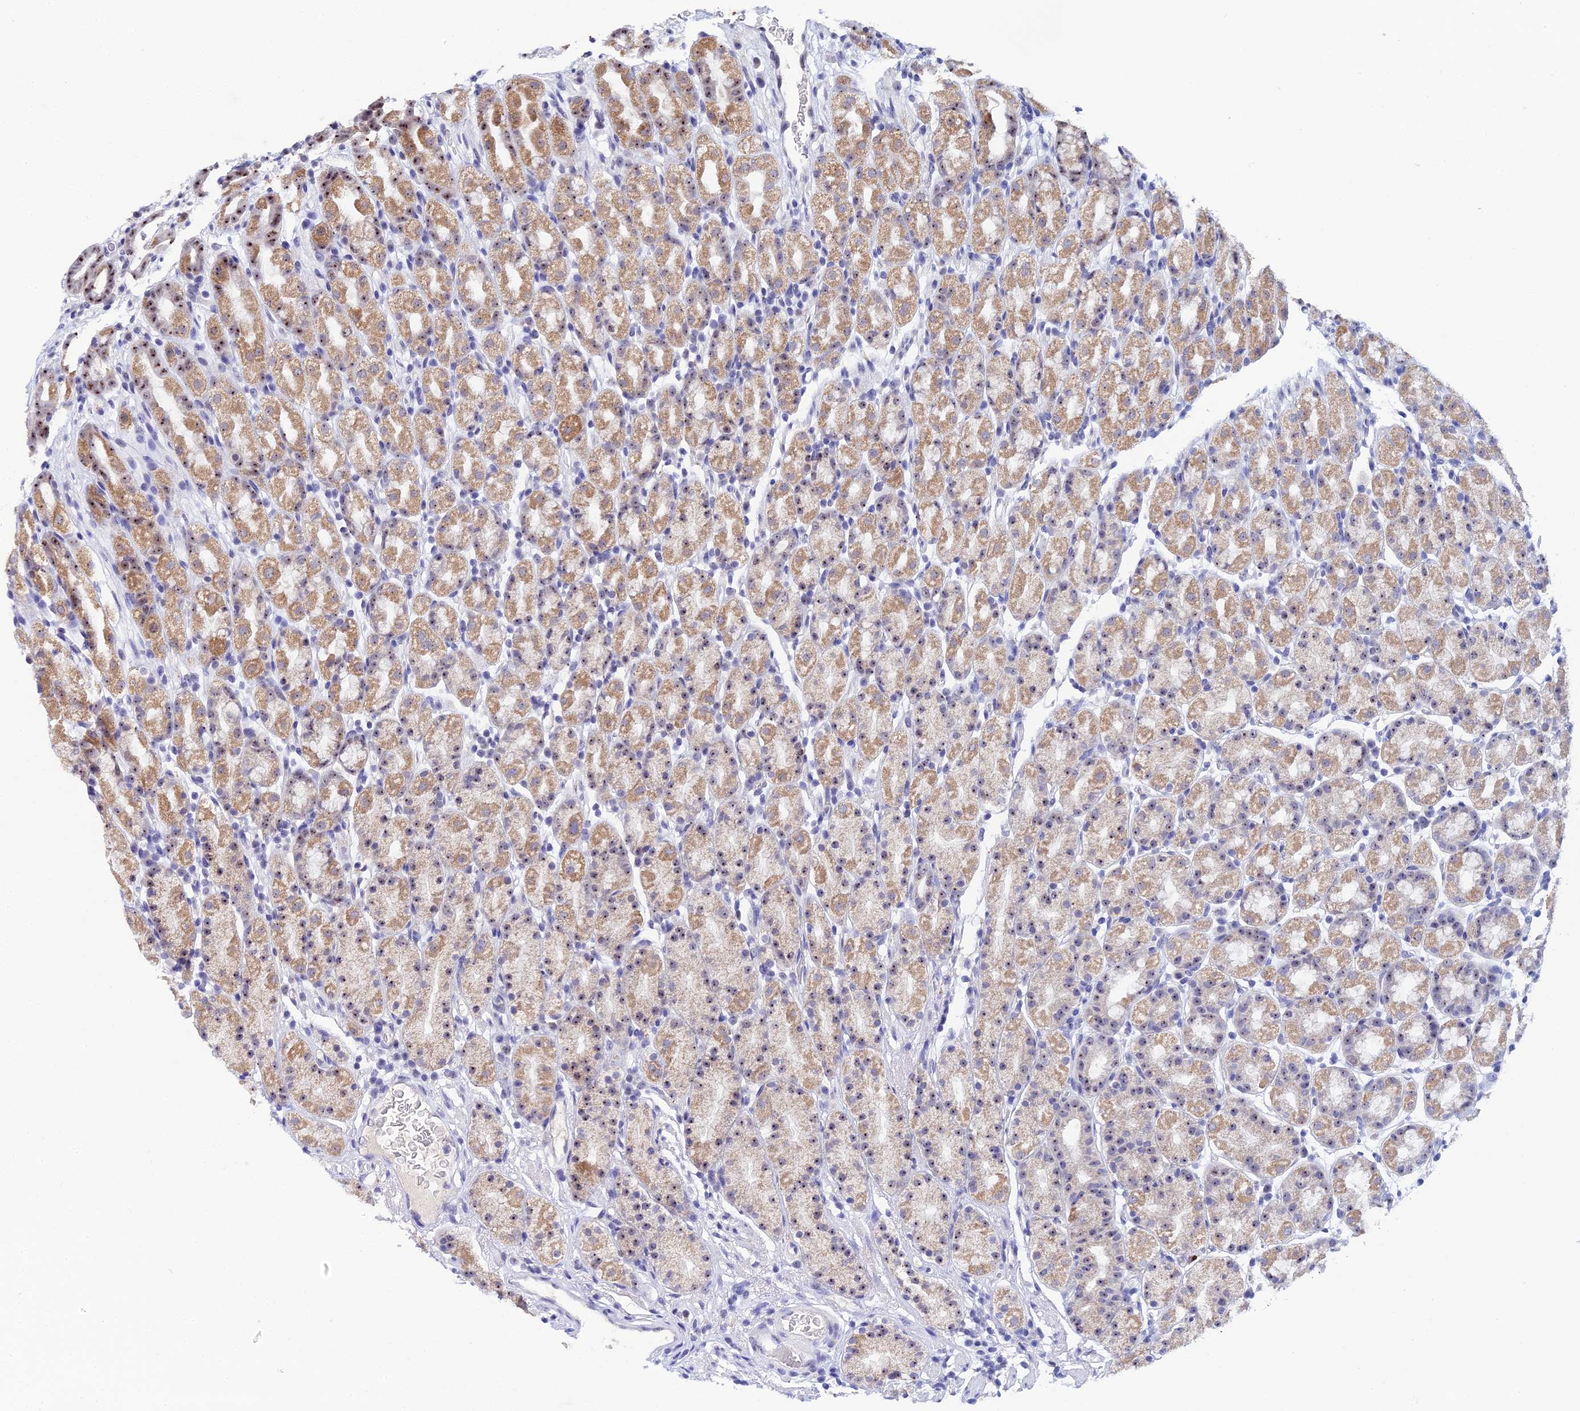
{"staining": {"intensity": "moderate", "quantity": ">75%", "location": "cytoplasmic/membranous,nuclear"}, "tissue": "stomach", "cell_type": "Glandular cells", "image_type": "normal", "snomed": [{"axis": "morphology", "description": "Normal tissue, NOS"}, {"axis": "topography", "description": "Stomach, upper"}, {"axis": "topography", "description": "Stomach, lower"}, {"axis": "topography", "description": "Small intestine"}], "caption": "Immunohistochemical staining of unremarkable stomach exhibits moderate cytoplasmic/membranous,nuclear protein expression in about >75% of glandular cells.", "gene": "PLPP4", "patient": {"sex": "male", "age": 68}}